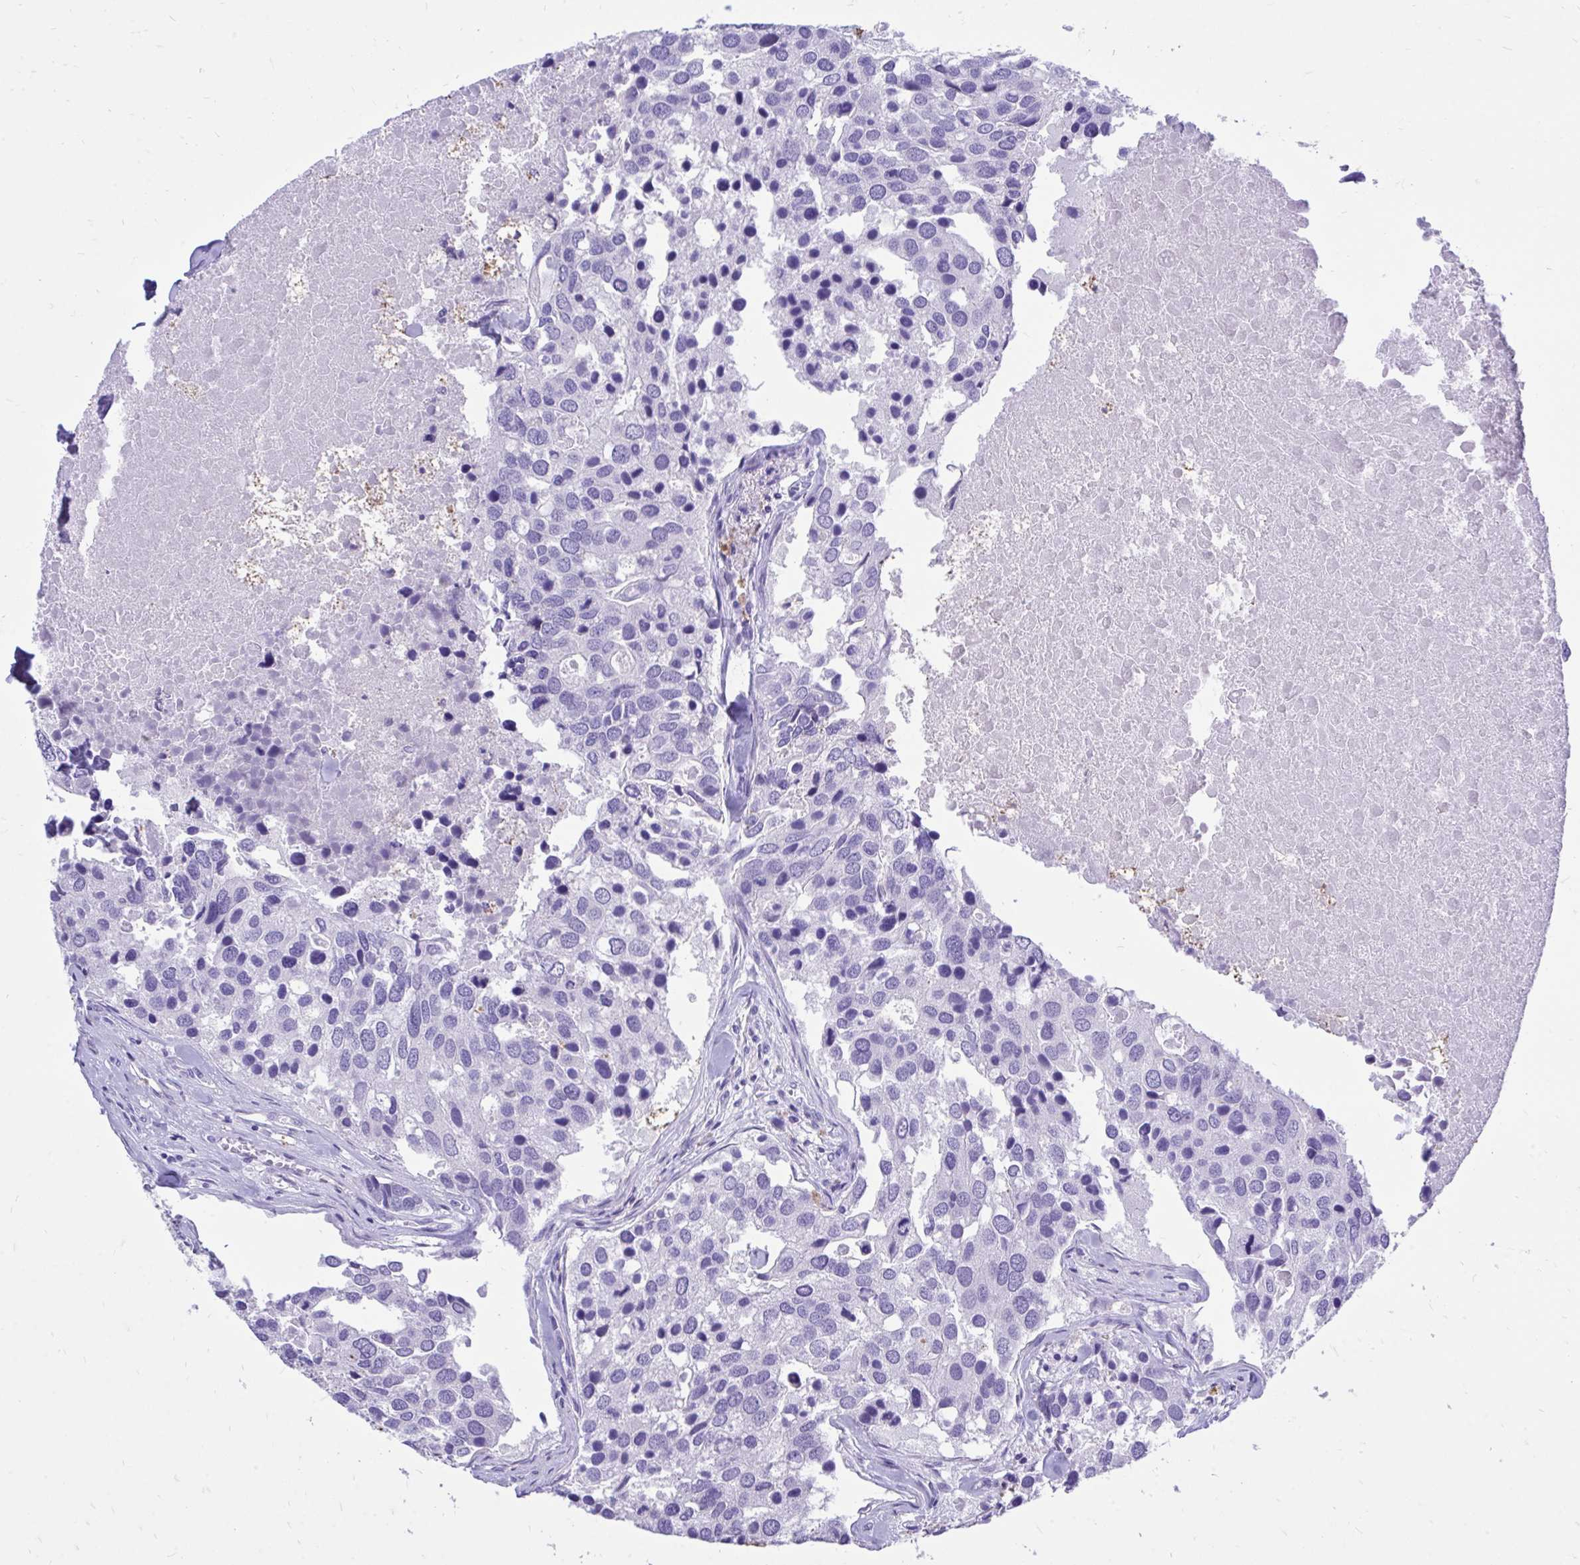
{"staining": {"intensity": "negative", "quantity": "none", "location": "none"}, "tissue": "breast cancer", "cell_type": "Tumor cells", "image_type": "cancer", "snomed": [{"axis": "morphology", "description": "Duct carcinoma"}, {"axis": "topography", "description": "Breast"}], "caption": "There is no significant expression in tumor cells of breast cancer (infiltrating ductal carcinoma).", "gene": "MON1A", "patient": {"sex": "female", "age": 83}}